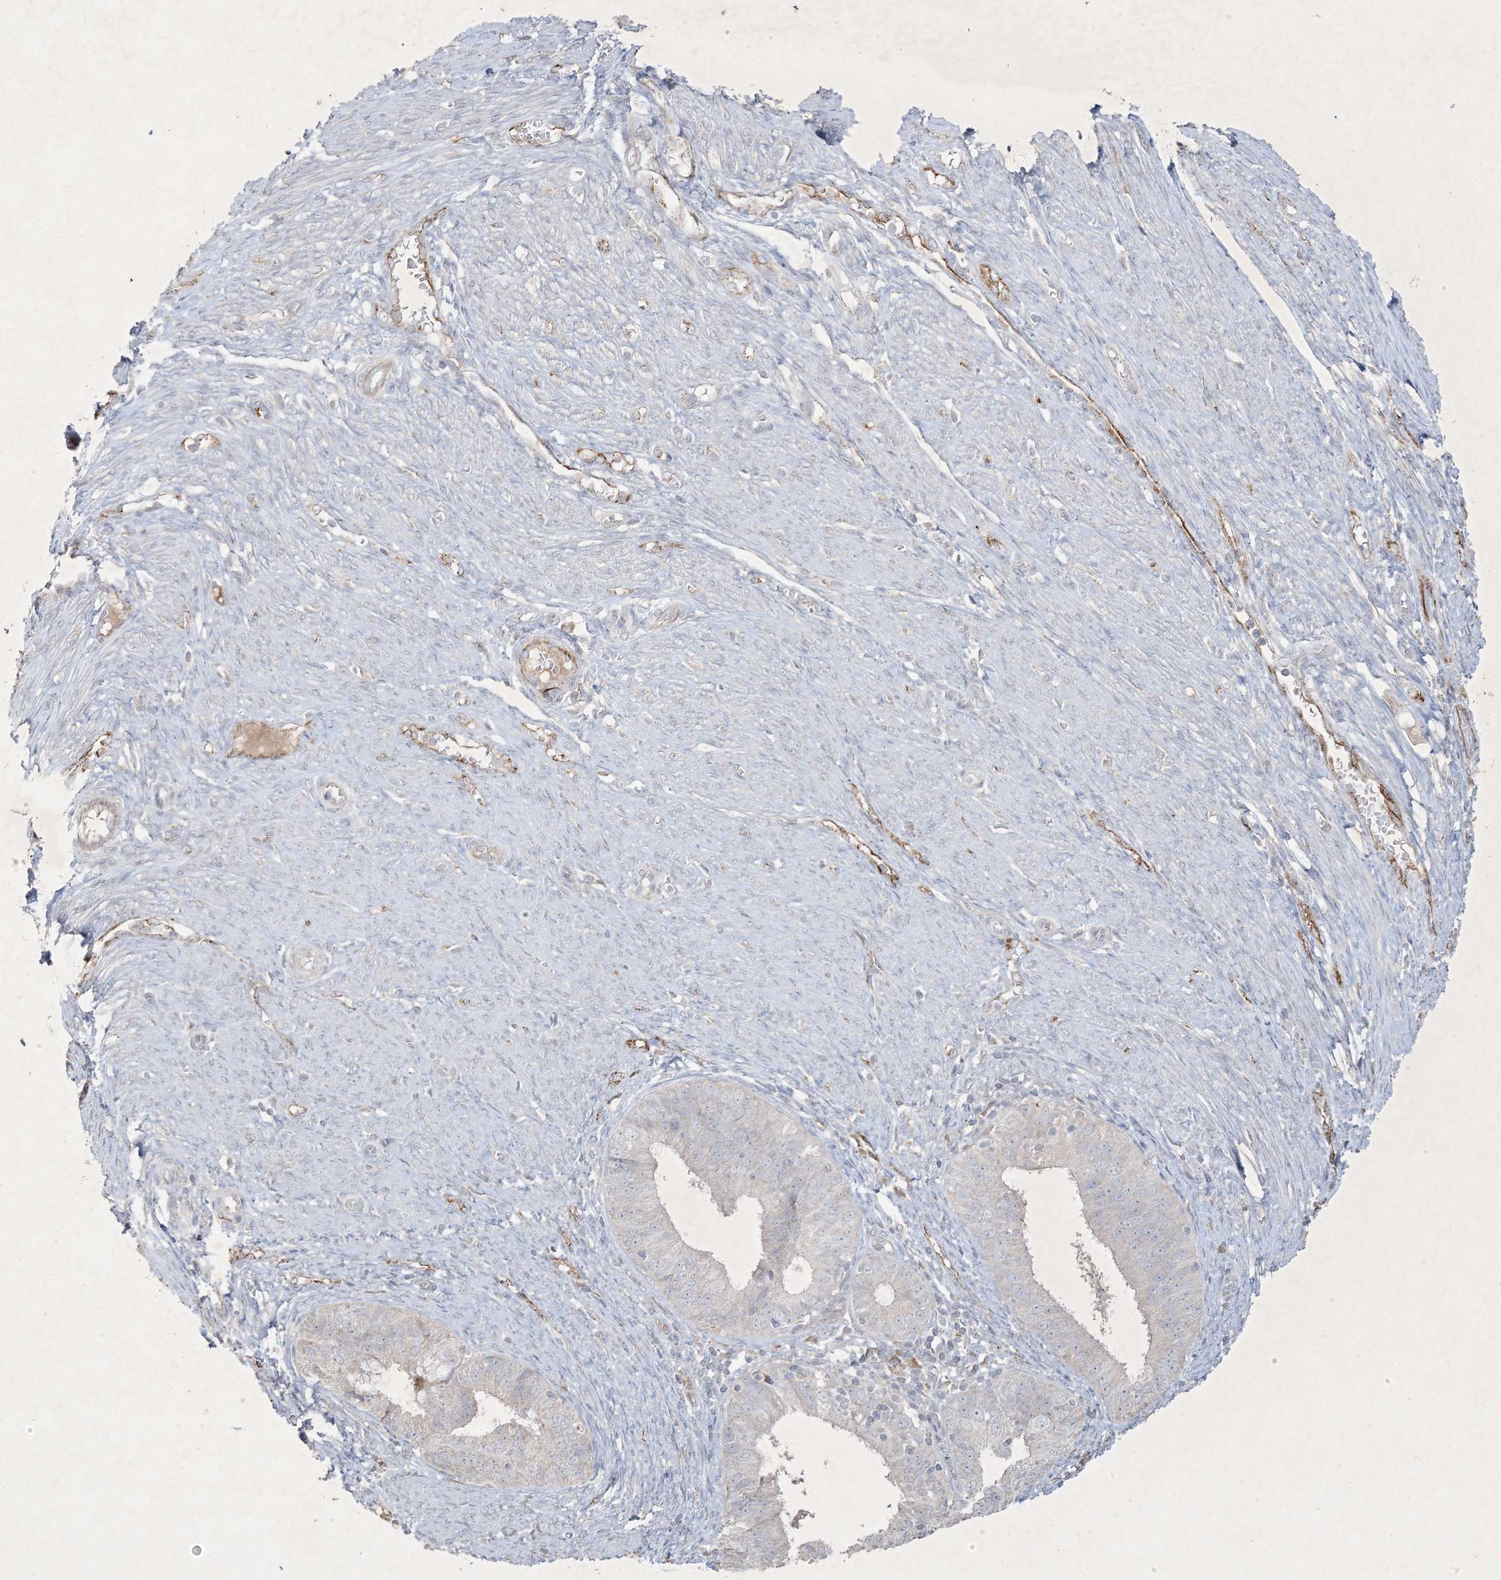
{"staining": {"intensity": "negative", "quantity": "none", "location": "none"}, "tissue": "endometrial cancer", "cell_type": "Tumor cells", "image_type": "cancer", "snomed": [{"axis": "morphology", "description": "Adenocarcinoma, NOS"}, {"axis": "topography", "description": "Endometrium"}], "caption": "Endometrial adenocarcinoma stained for a protein using immunohistochemistry shows no expression tumor cells.", "gene": "PRSS36", "patient": {"sex": "female", "age": 51}}